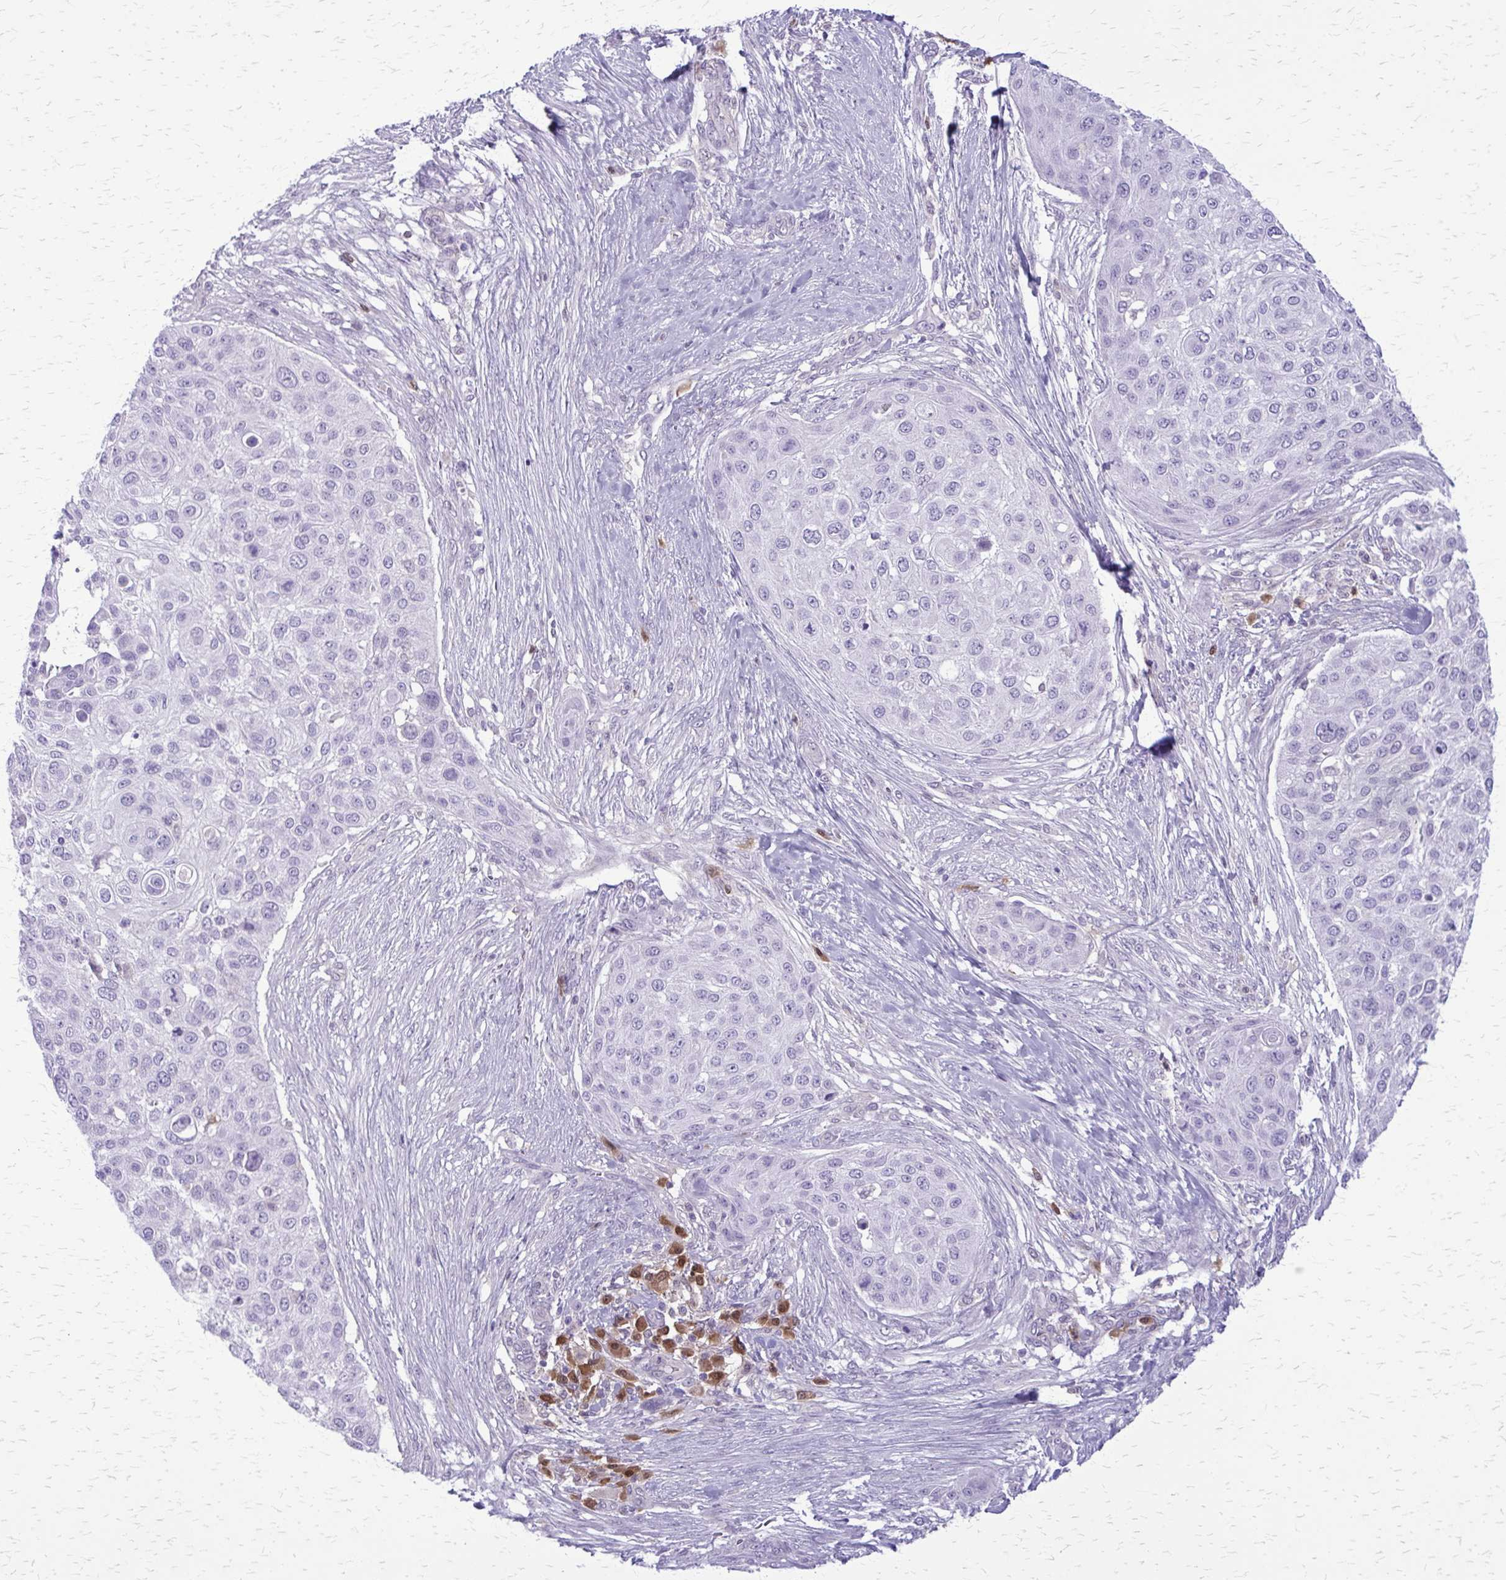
{"staining": {"intensity": "negative", "quantity": "none", "location": "none"}, "tissue": "skin cancer", "cell_type": "Tumor cells", "image_type": "cancer", "snomed": [{"axis": "morphology", "description": "Squamous cell carcinoma, NOS"}, {"axis": "topography", "description": "Skin"}], "caption": "A histopathology image of human skin cancer is negative for staining in tumor cells.", "gene": "GLRX", "patient": {"sex": "female", "age": 87}}